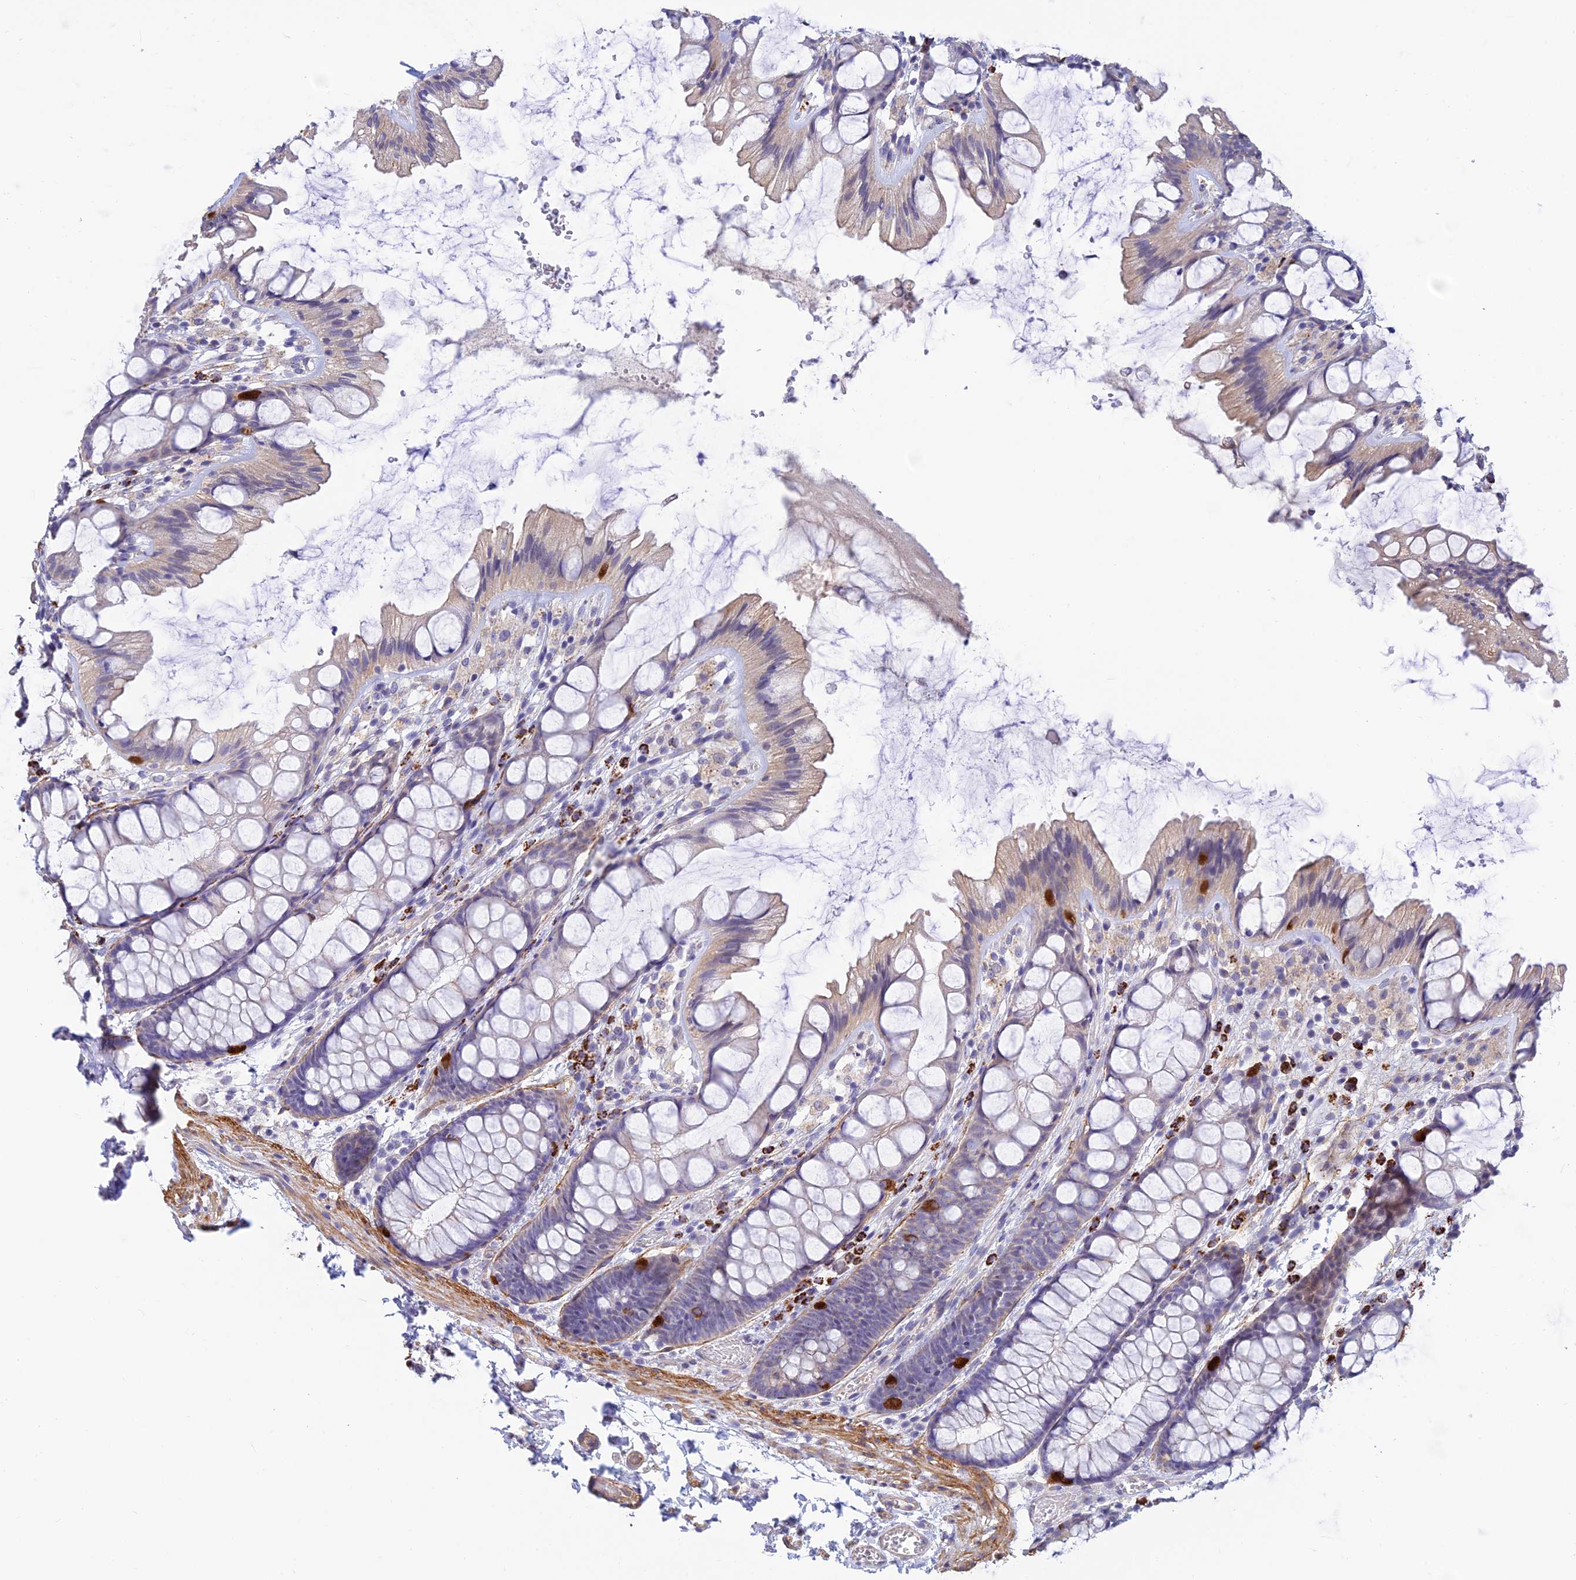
{"staining": {"intensity": "moderate", "quantity": "25%-75%", "location": "cytoplasmic/membranous"}, "tissue": "colon", "cell_type": "Endothelial cells", "image_type": "normal", "snomed": [{"axis": "morphology", "description": "Normal tissue, NOS"}, {"axis": "topography", "description": "Colon"}], "caption": "IHC staining of benign colon, which reveals medium levels of moderate cytoplasmic/membranous staining in approximately 25%-75% of endothelial cells indicating moderate cytoplasmic/membranous protein staining. The staining was performed using DAB (brown) for protein detection and nuclei were counterstained in hematoxylin (blue).", "gene": "ALDH1L2", "patient": {"sex": "male", "age": 47}}